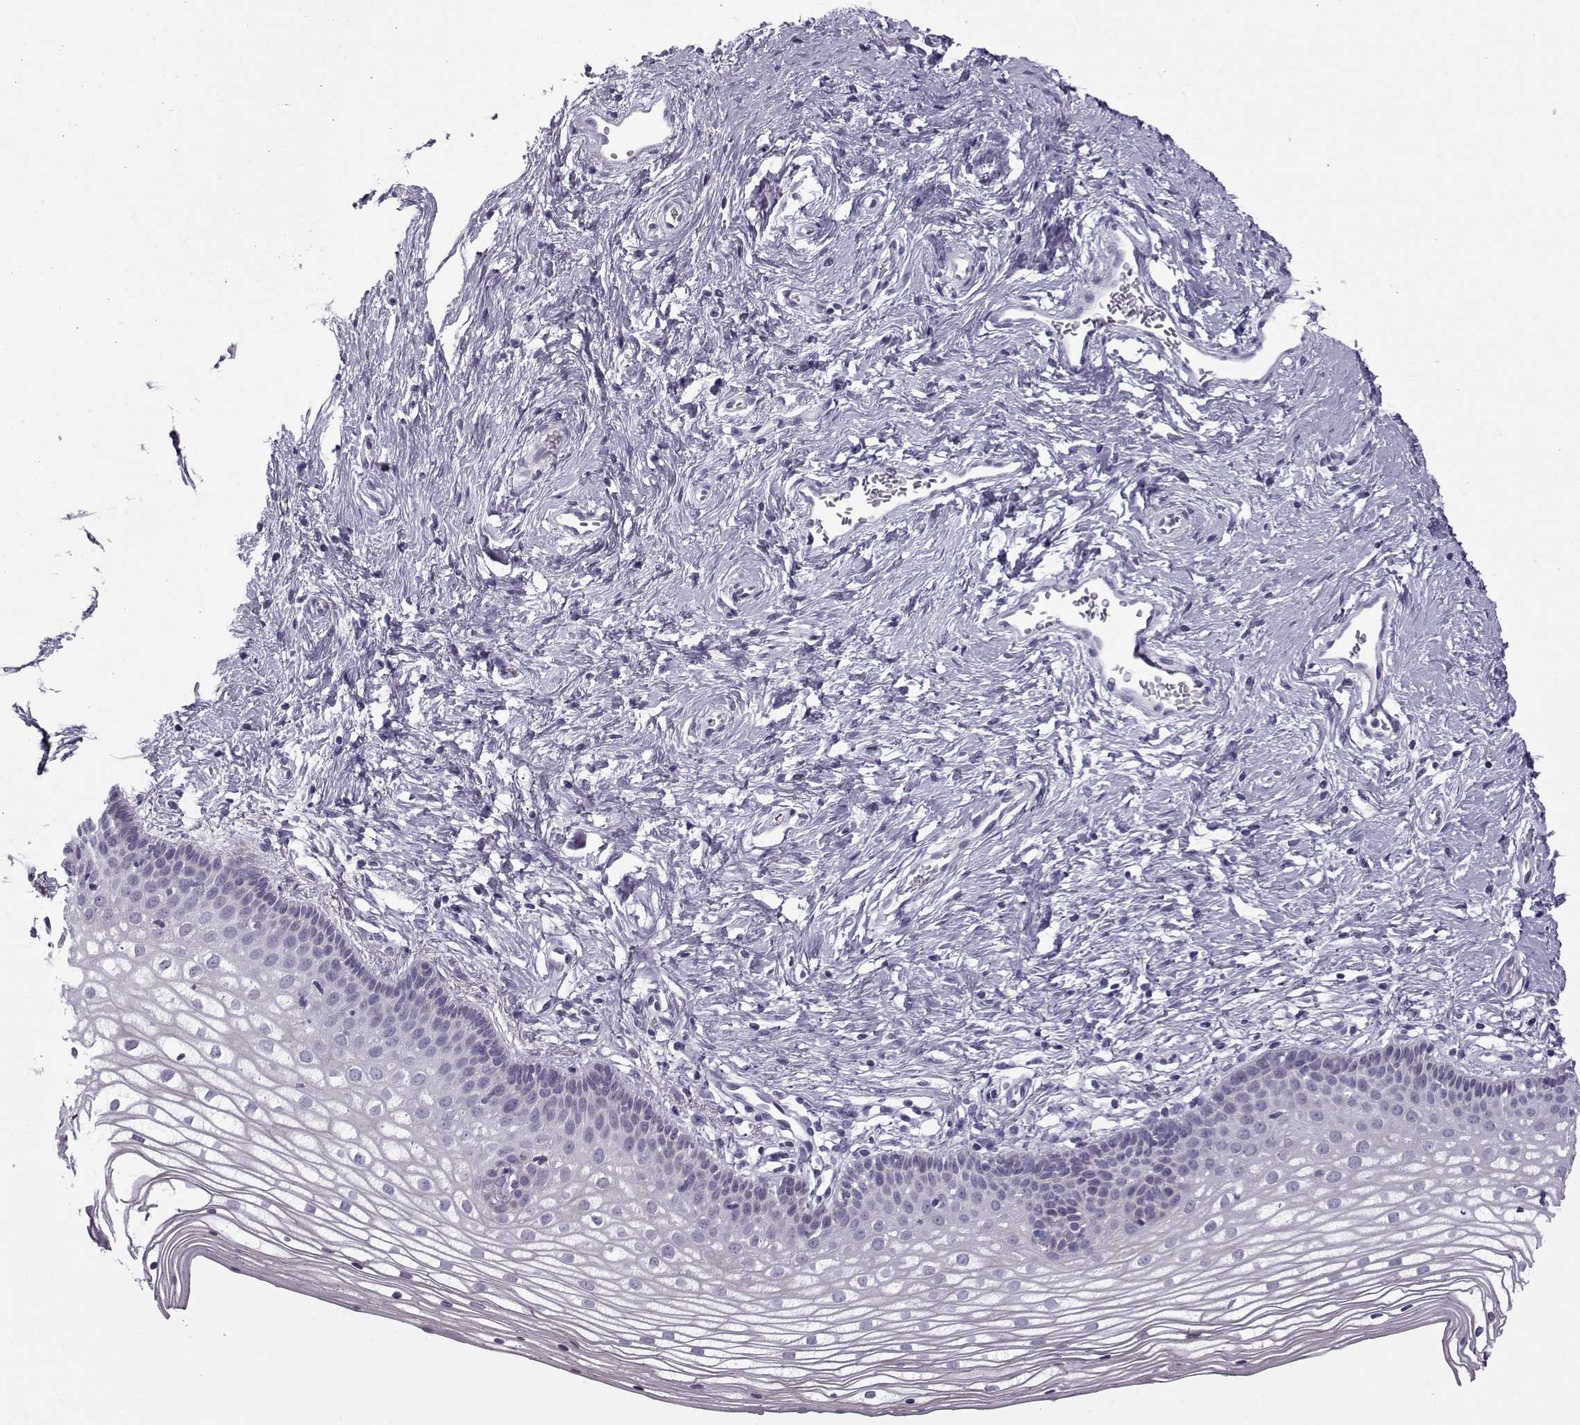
{"staining": {"intensity": "negative", "quantity": "none", "location": "none"}, "tissue": "vagina", "cell_type": "Squamous epithelial cells", "image_type": "normal", "snomed": [{"axis": "morphology", "description": "Normal tissue, NOS"}, {"axis": "topography", "description": "Vagina"}], "caption": "Immunohistochemistry (IHC) of normal vagina displays no expression in squamous epithelial cells. (DAB (3,3'-diaminobenzidine) immunohistochemistry, high magnification).", "gene": "DMRT3", "patient": {"sex": "female", "age": 36}}